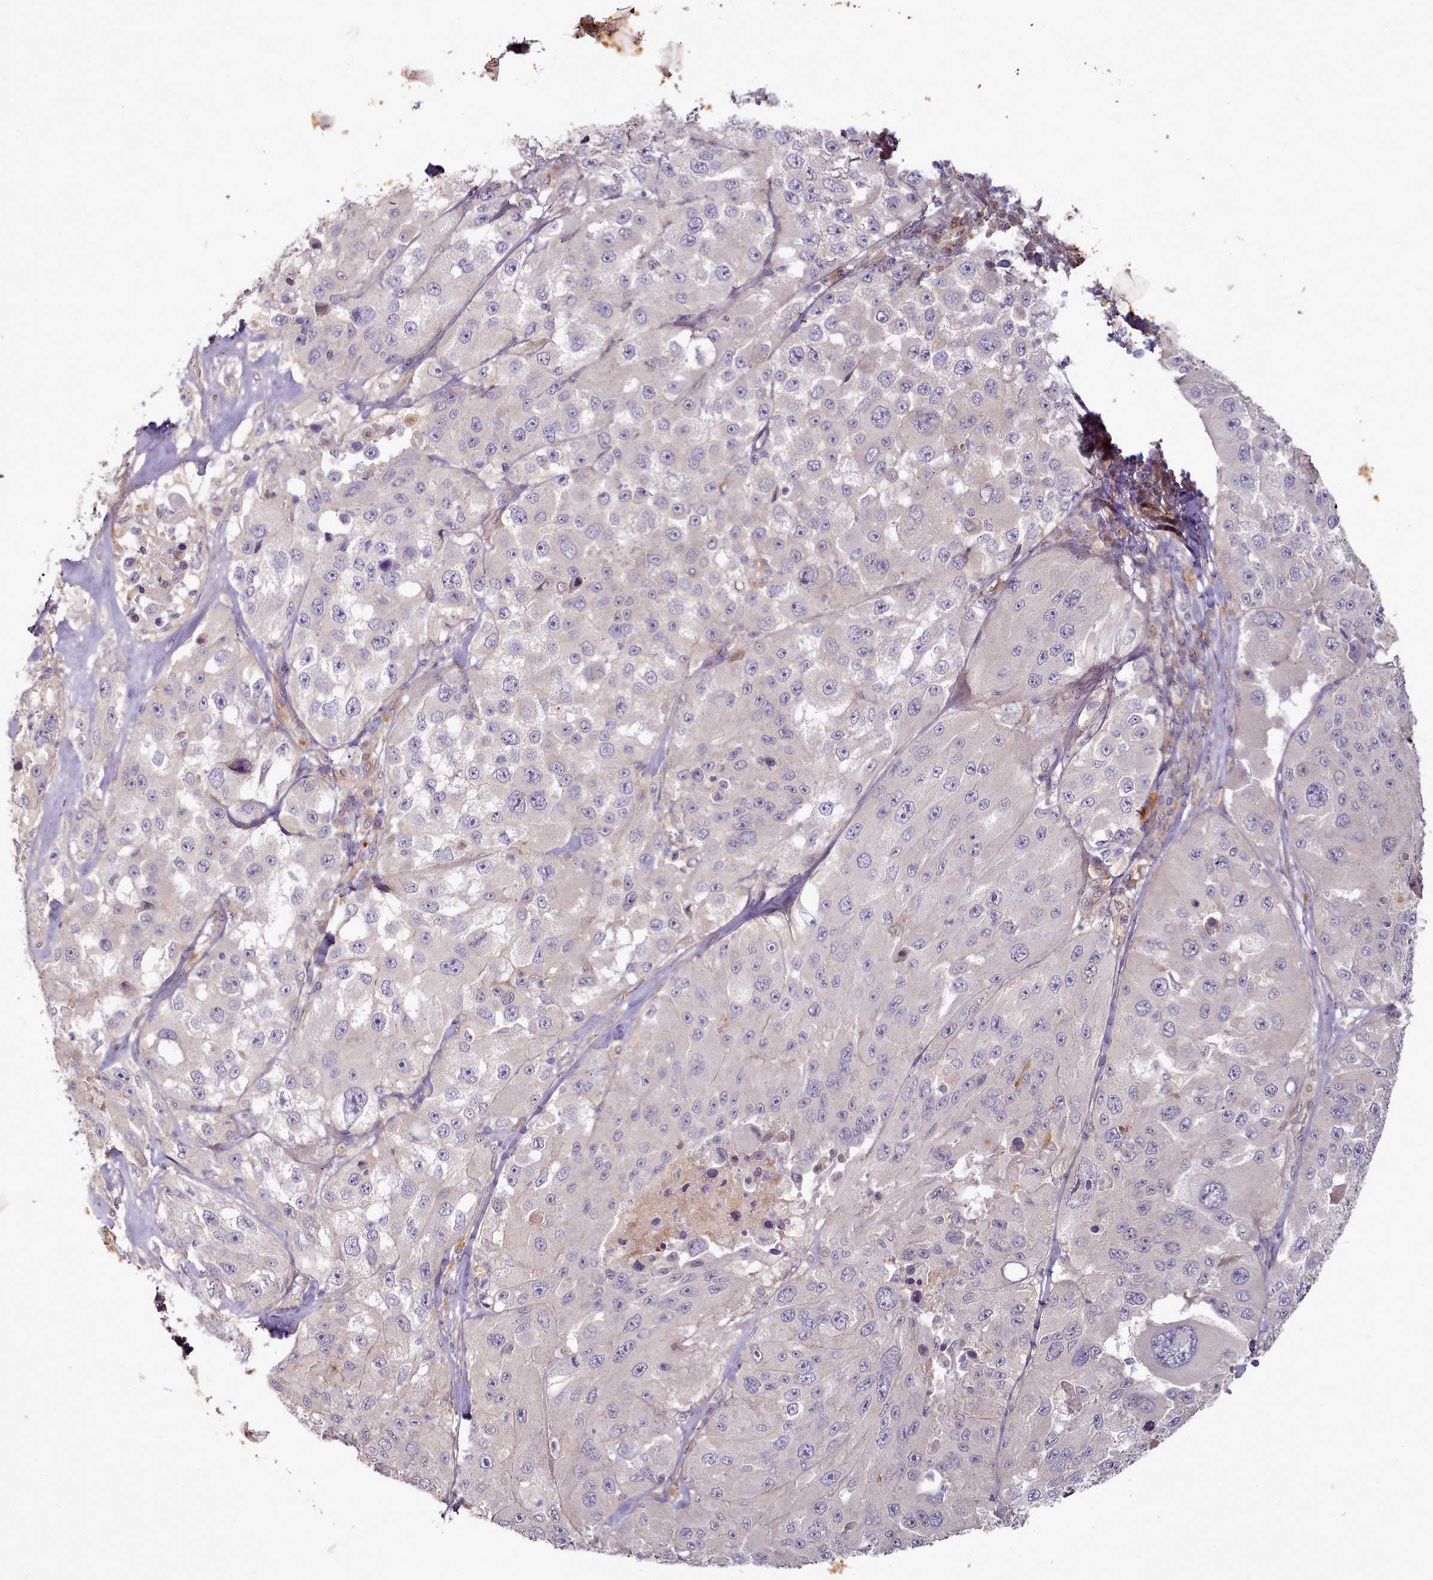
{"staining": {"intensity": "negative", "quantity": "none", "location": "none"}, "tissue": "melanoma", "cell_type": "Tumor cells", "image_type": "cancer", "snomed": [{"axis": "morphology", "description": "Malignant melanoma, Metastatic site"}, {"axis": "topography", "description": "Lymph node"}], "caption": "Immunohistochemistry (IHC) micrograph of neoplastic tissue: human malignant melanoma (metastatic site) stained with DAB (3,3'-diaminobenzidine) shows no significant protein staining in tumor cells.", "gene": "C1QTNF5", "patient": {"sex": "male", "age": 62}}